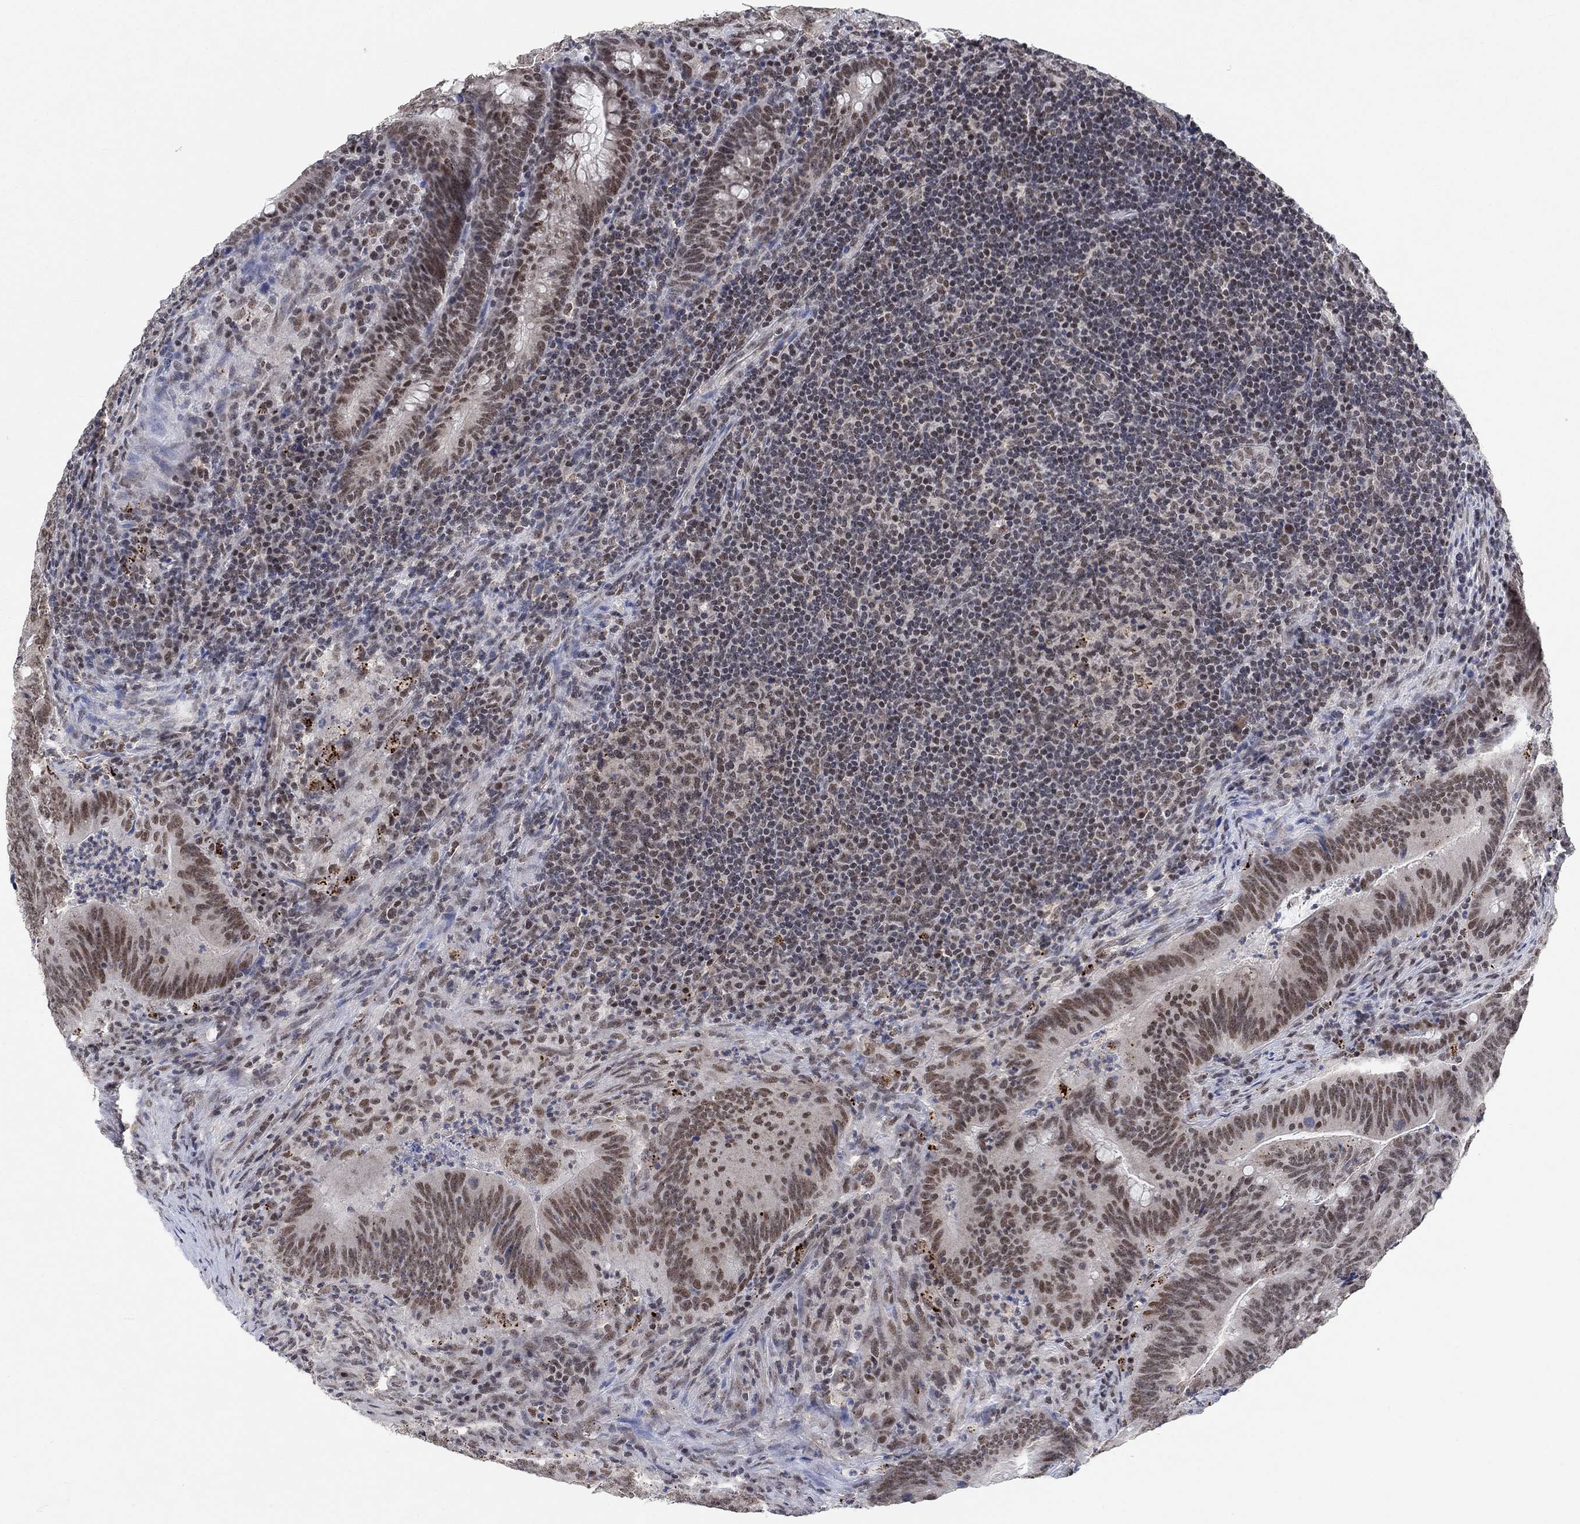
{"staining": {"intensity": "moderate", "quantity": ">75%", "location": "nuclear"}, "tissue": "colorectal cancer", "cell_type": "Tumor cells", "image_type": "cancer", "snomed": [{"axis": "morphology", "description": "Adenocarcinoma, NOS"}, {"axis": "topography", "description": "Colon"}], "caption": "The histopathology image shows a brown stain indicating the presence of a protein in the nuclear of tumor cells in colorectal cancer (adenocarcinoma).", "gene": "THAP8", "patient": {"sex": "female", "age": 87}}